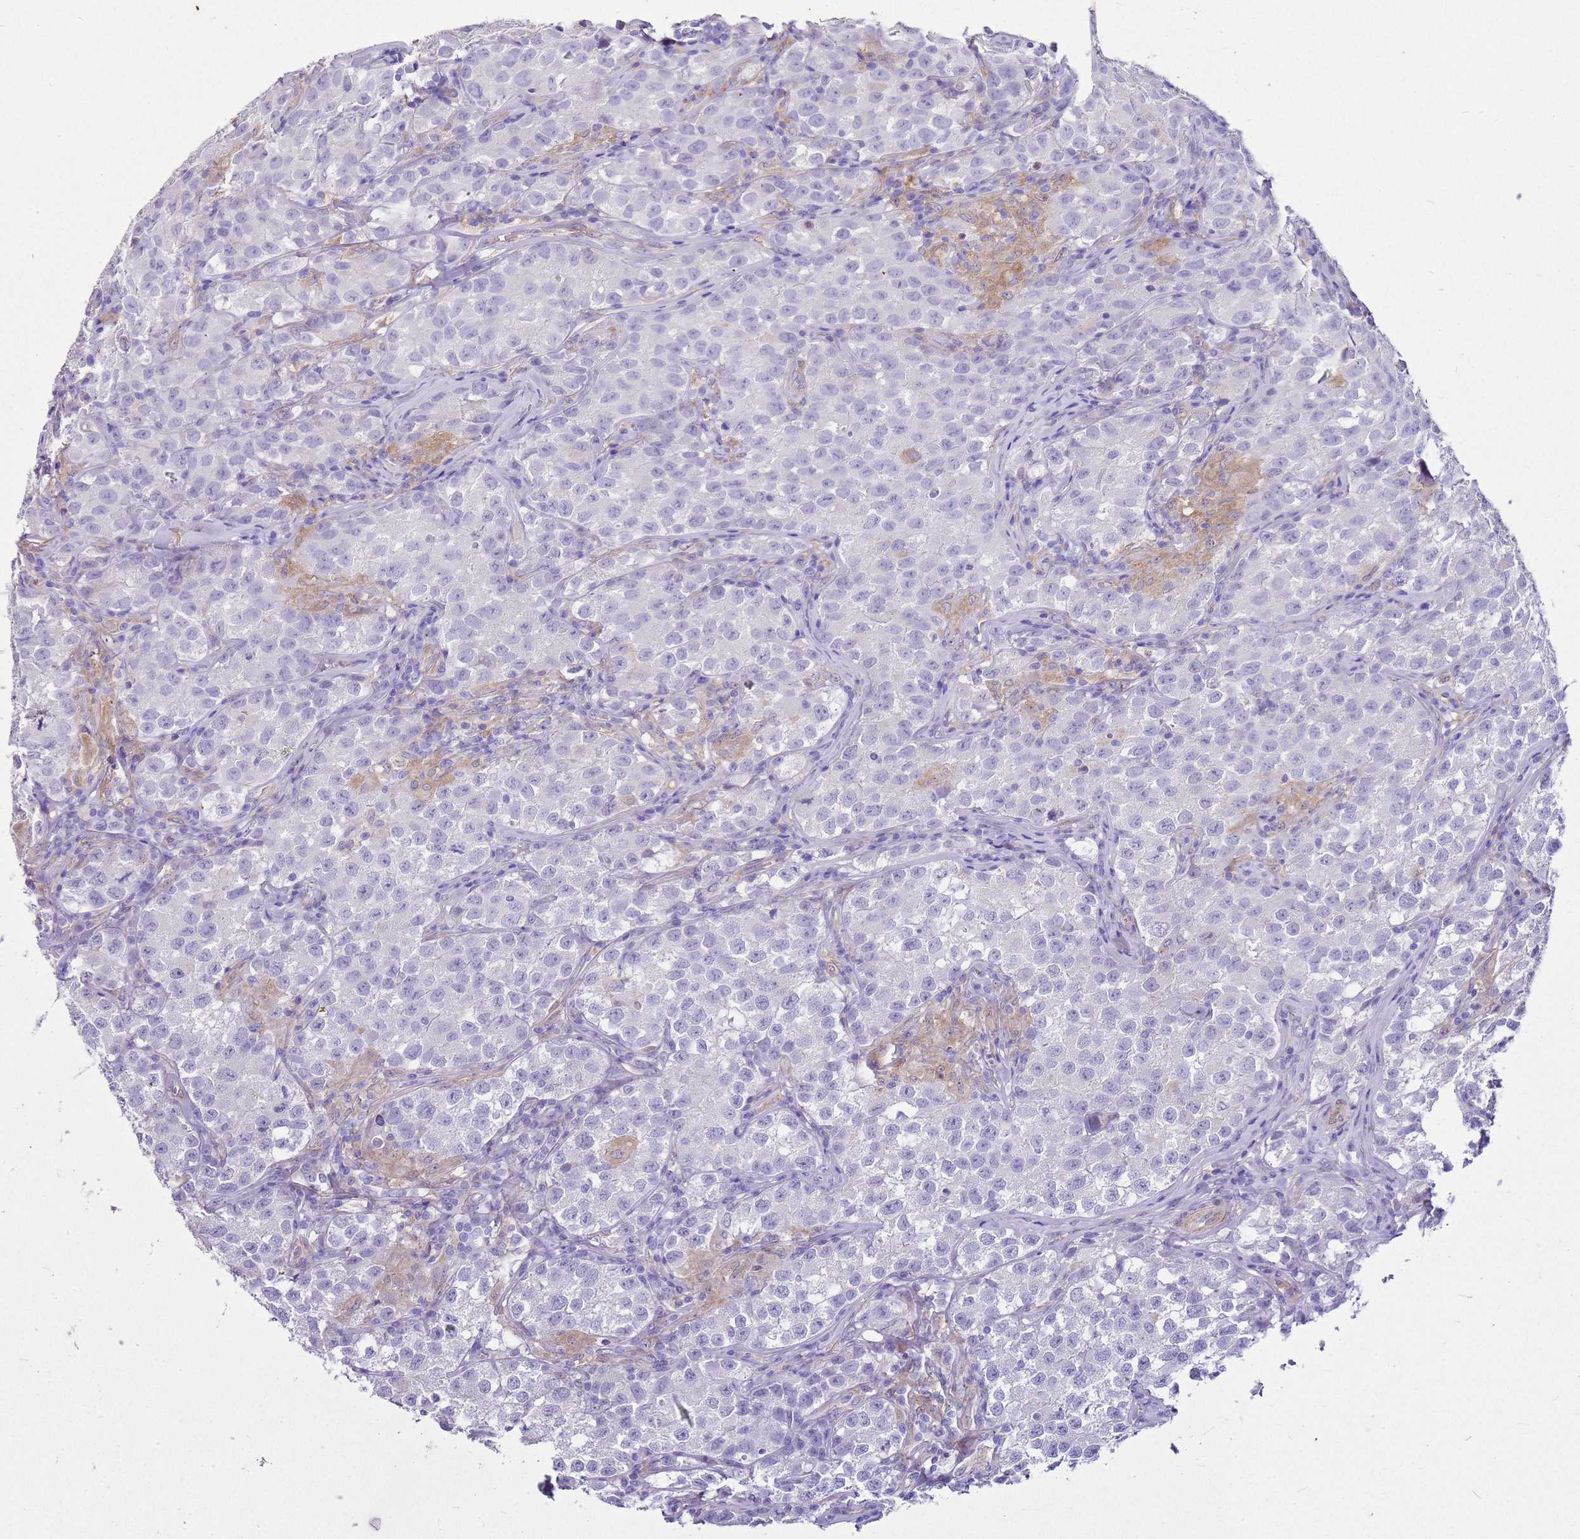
{"staining": {"intensity": "negative", "quantity": "none", "location": "none"}, "tissue": "testis cancer", "cell_type": "Tumor cells", "image_type": "cancer", "snomed": [{"axis": "morphology", "description": "Seminoma, NOS"}, {"axis": "morphology", "description": "Carcinoma, Embryonal, NOS"}, {"axis": "topography", "description": "Testis"}], "caption": "High power microscopy image of an immunohistochemistry (IHC) photomicrograph of testis embryonal carcinoma, revealing no significant expression in tumor cells.", "gene": "HSPB1", "patient": {"sex": "male", "age": 43}}